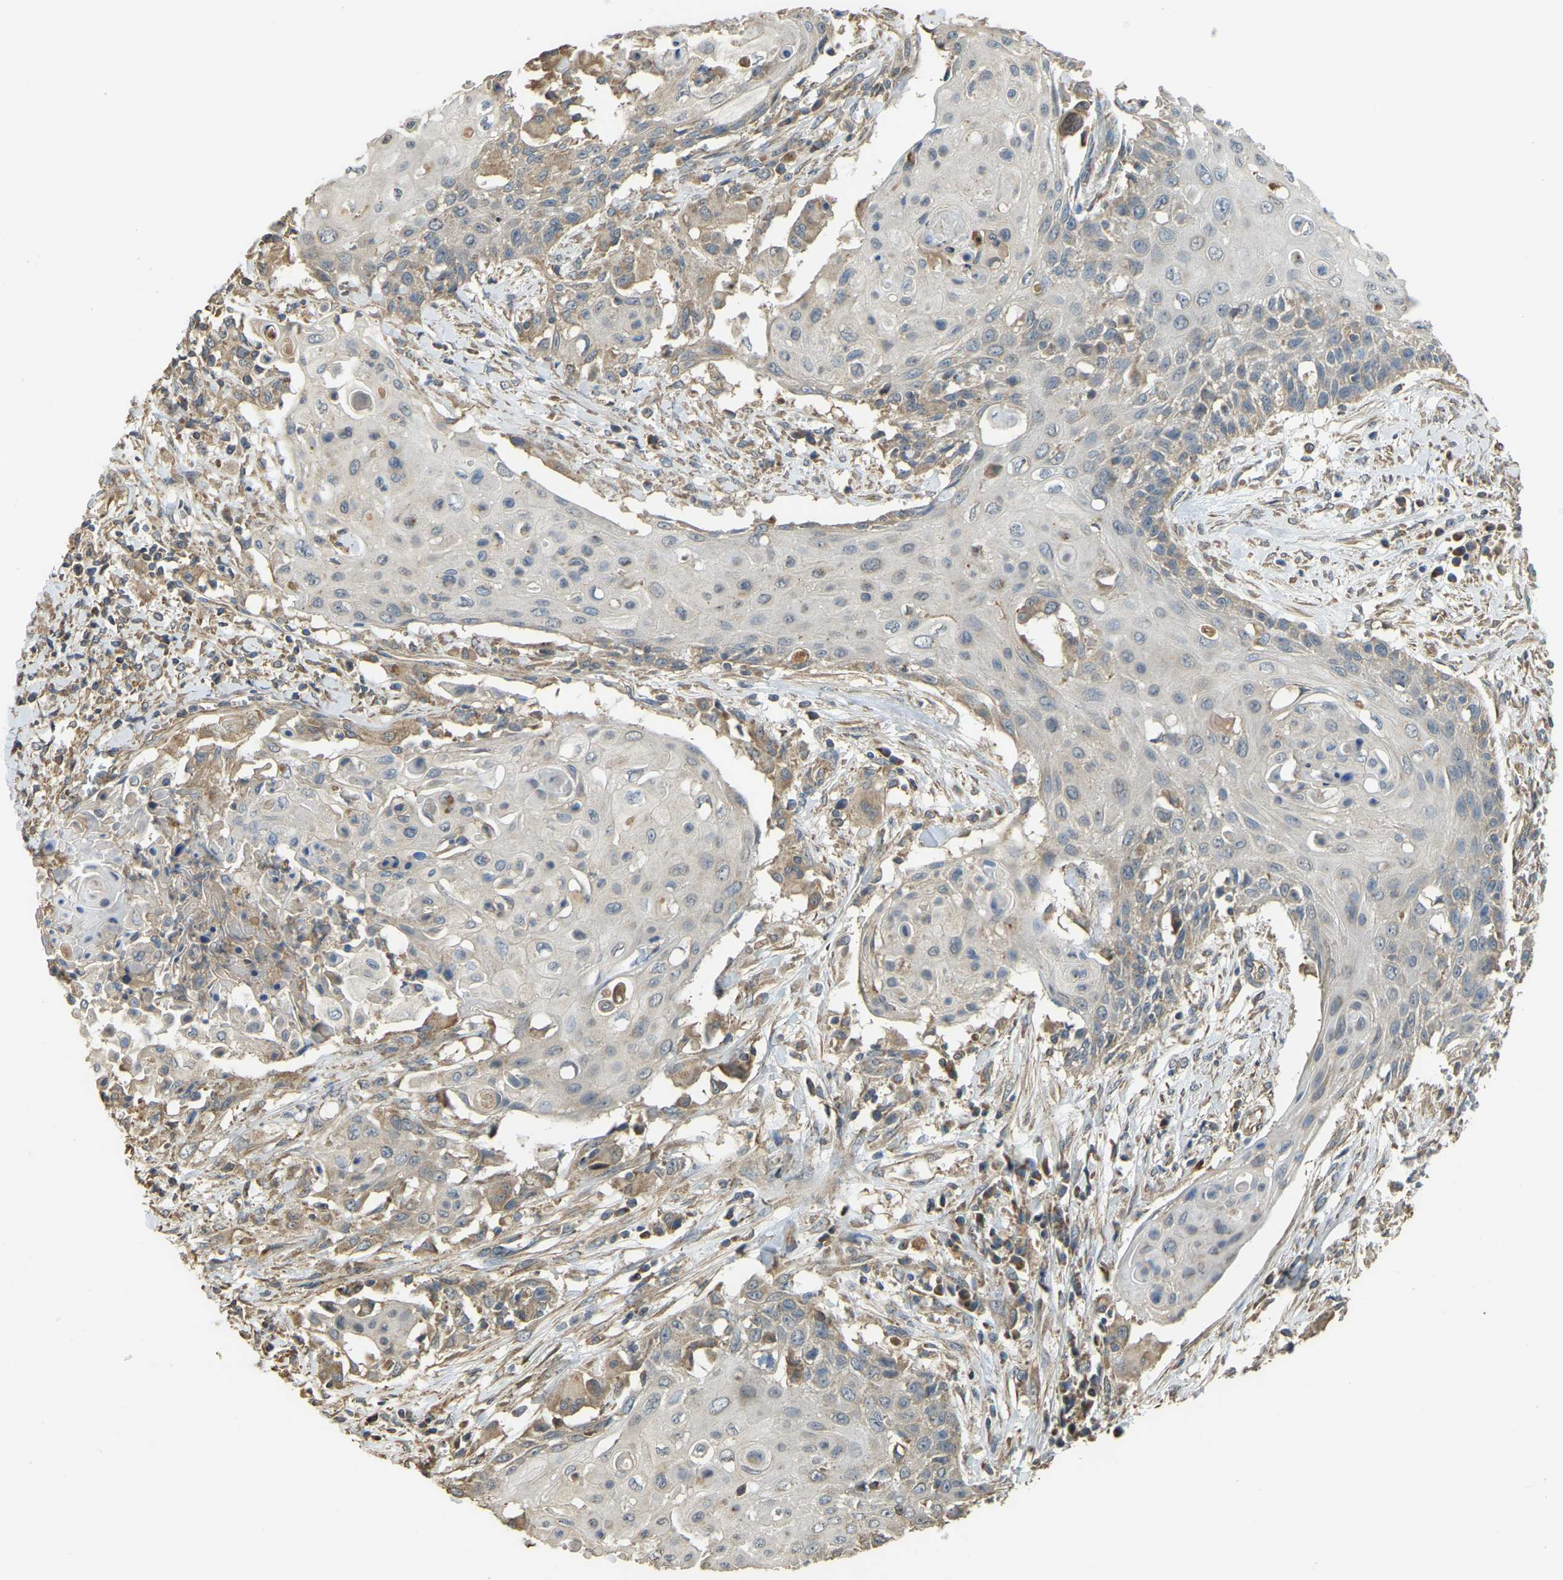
{"staining": {"intensity": "weak", "quantity": "<25%", "location": "cytoplasmic/membranous"}, "tissue": "cervical cancer", "cell_type": "Tumor cells", "image_type": "cancer", "snomed": [{"axis": "morphology", "description": "Squamous cell carcinoma, NOS"}, {"axis": "topography", "description": "Cervix"}], "caption": "This is a photomicrograph of immunohistochemistry (IHC) staining of squamous cell carcinoma (cervical), which shows no expression in tumor cells.", "gene": "GNG2", "patient": {"sex": "female", "age": 39}}